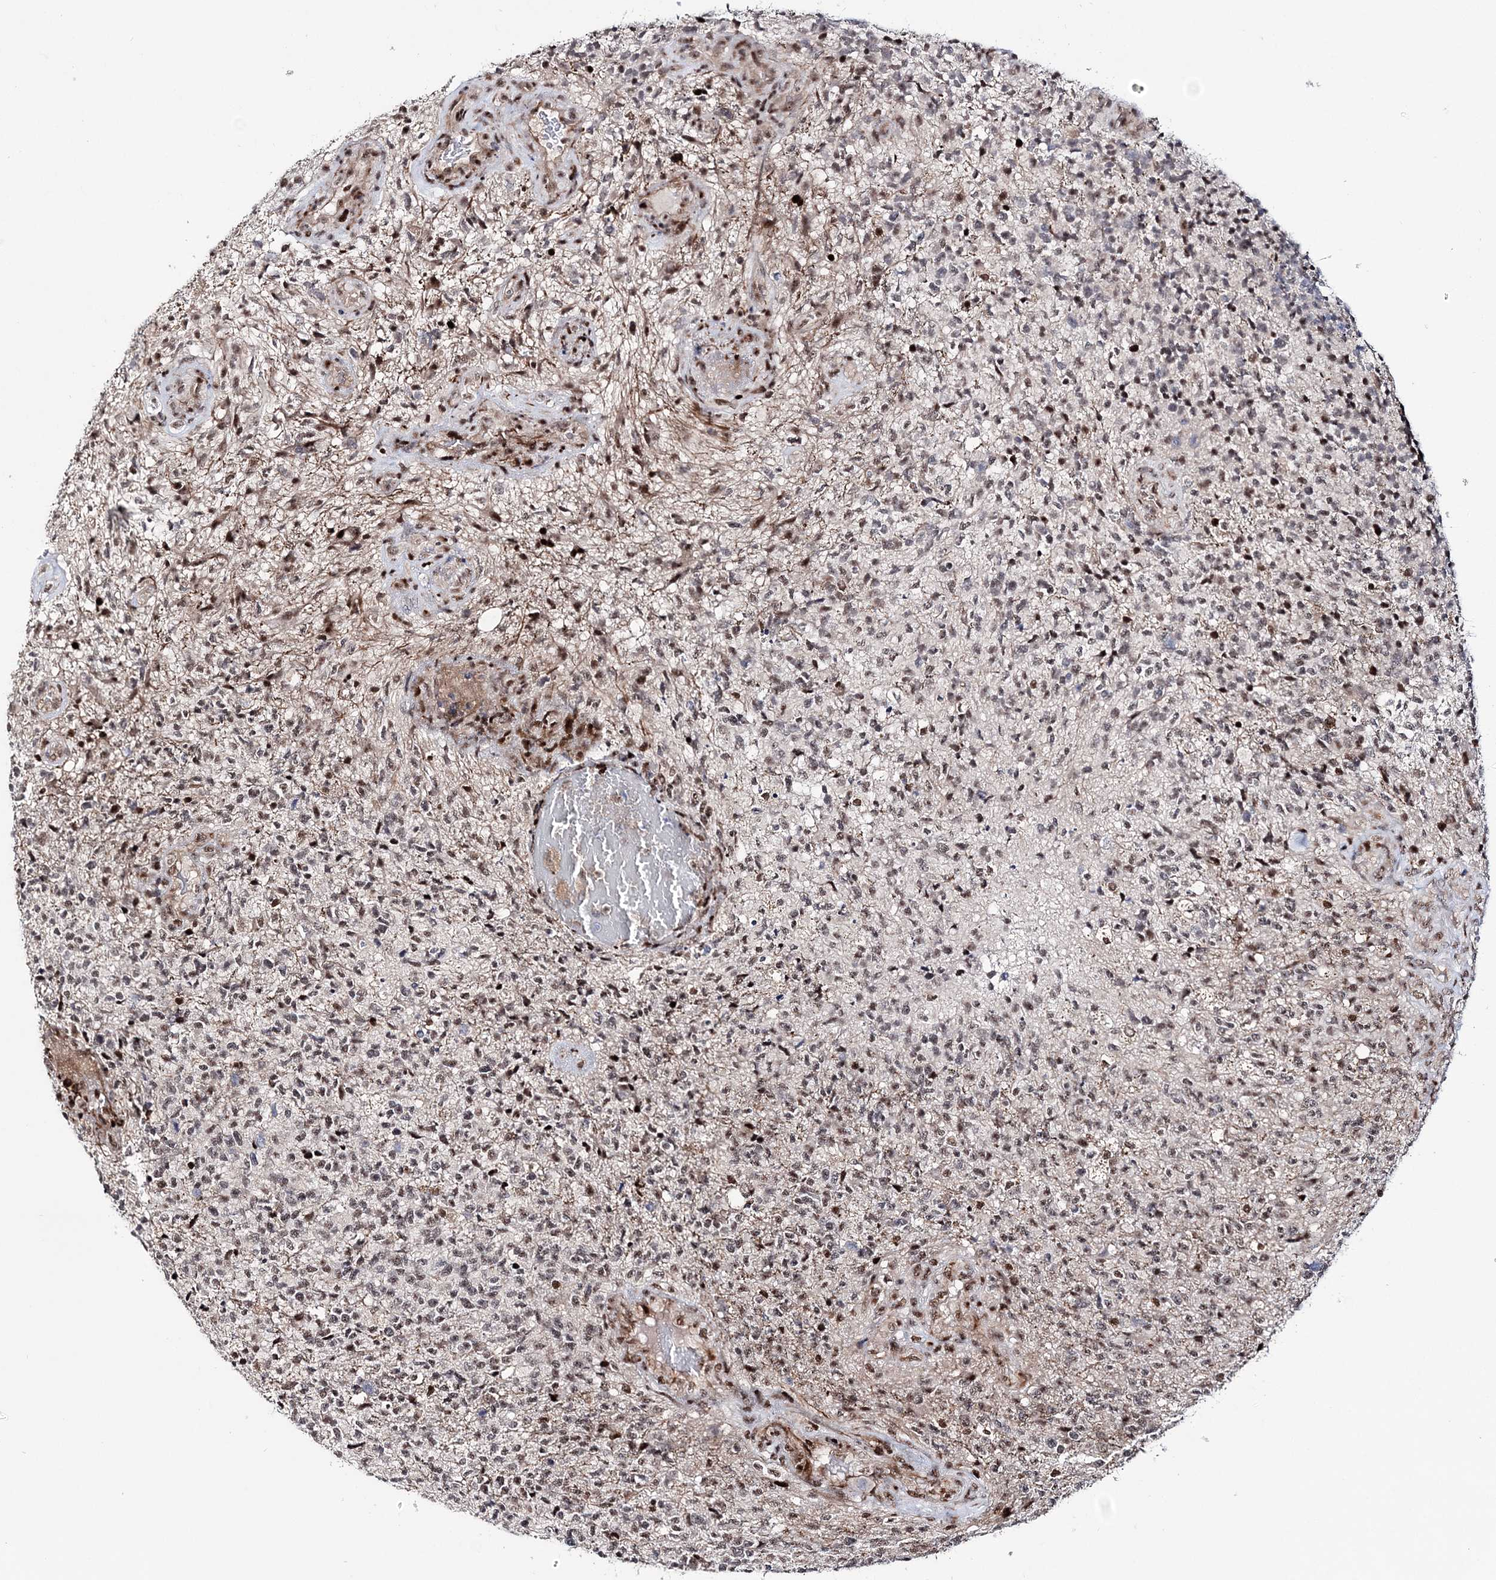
{"staining": {"intensity": "negative", "quantity": "none", "location": "none"}, "tissue": "glioma", "cell_type": "Tumor cells", "image_type": "cancer", "snomed": [{"axis": "morphology", "description": "Glioma, malignant, High grade"}, {"axis": "topography", "description": "Brain"}], "caption": "The IHC histopathology image has no significant expression in tumor cells of glioma tissue.", "gene": "TATDN2", "patient": {"sex": "male", "age": 56}}